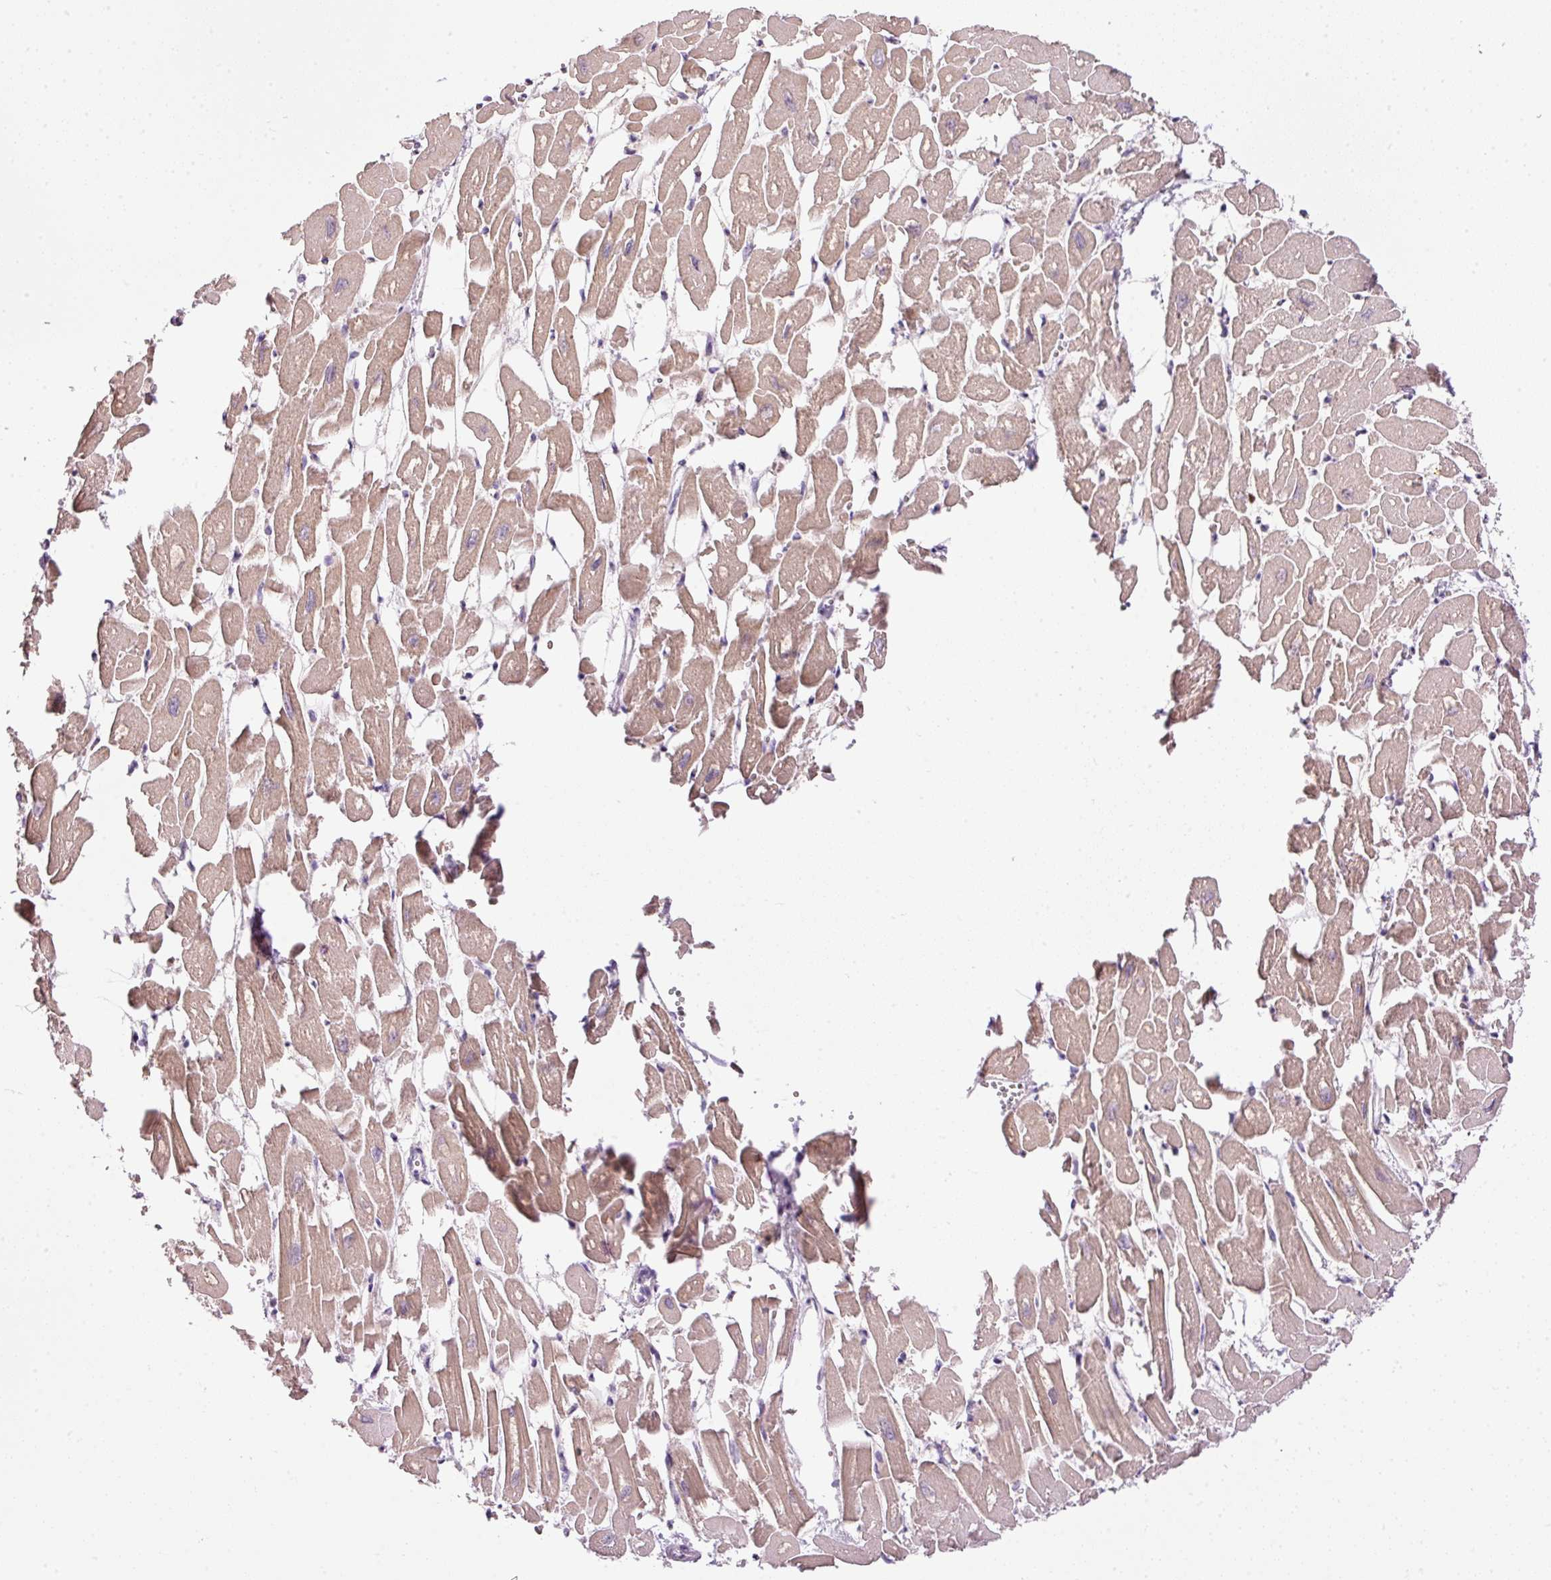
{"staining": {"intensity": "moderate", "quantity": ">75%", "location": "cytoplasmic/membranous"}, "tissue": "heart muscle", "cell_type": "Cardiomyocytes", "image_type": "normal", "snomed": [{"axis": "morphology", "description": "Normal tissue, NOS"}, {"axis": "topography", "description": "Heart"}], "caption": "The image reveals staining of benign heart muscle, revealing moderate cytoplasmic/membranous protein staining (brown color) within cardiomyocytes.", "gene": "KPNA2", "patient": {"sex": "male", "age": 54}}